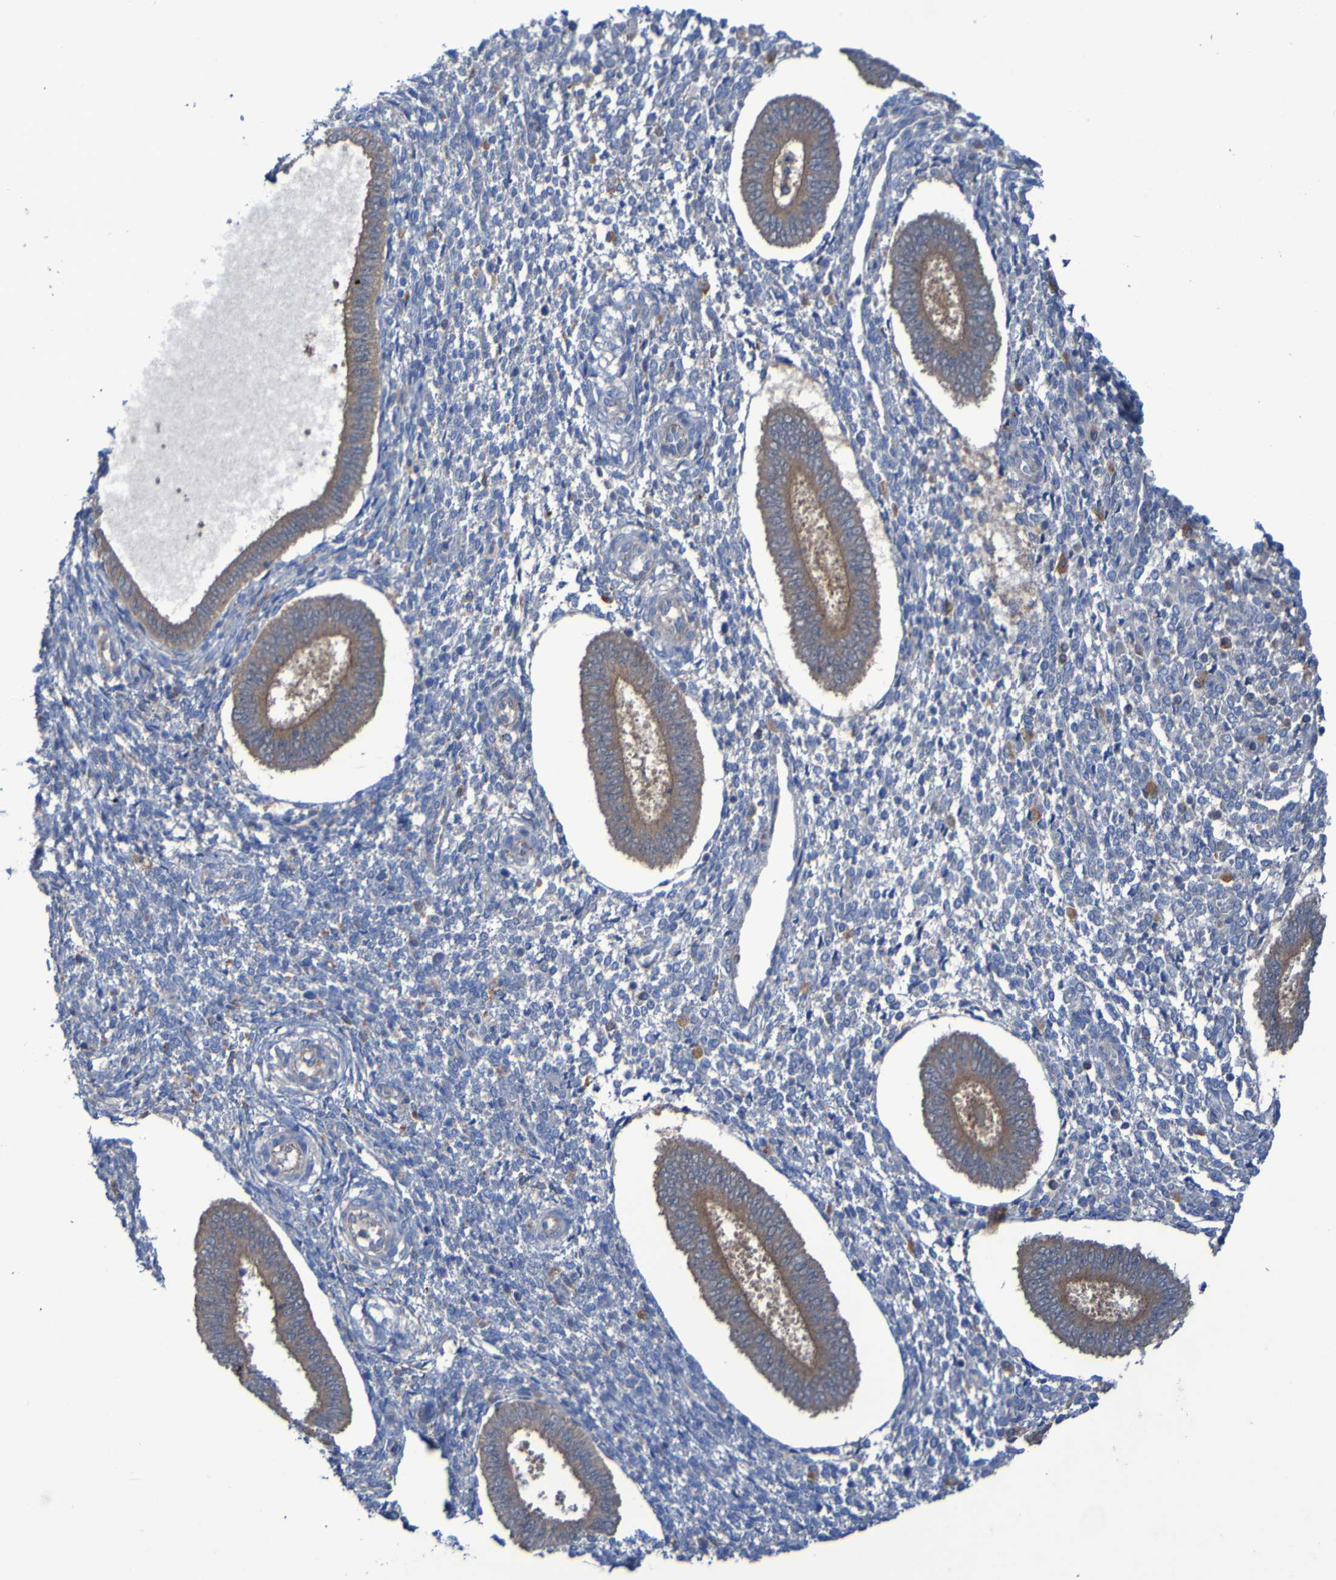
{"staining": {"intensity": "moderate", "quantity": "<25%", "location": "cytoplasmic/membranous"}, "tissue": "endometrium", "cell_type": "Cells in endometrial stroma", "image_type": "normal", "snomed": [{"axis": "morphology", "description": "Normal tissue, NOS"}, {"axis": "topography", "description": "Endometrium"}], "caption": "Cells in endometrial stroma show moderate cytoplasmic/membranous expression in about <25% of cells in unremarkable endometrium. (DAB (3,3'-diaminobenzidine) = brown stain, brightfield microscopy at high magnification).", "gene": "ARHGEF16", "patient": {"sex": "female", "age": 35}}